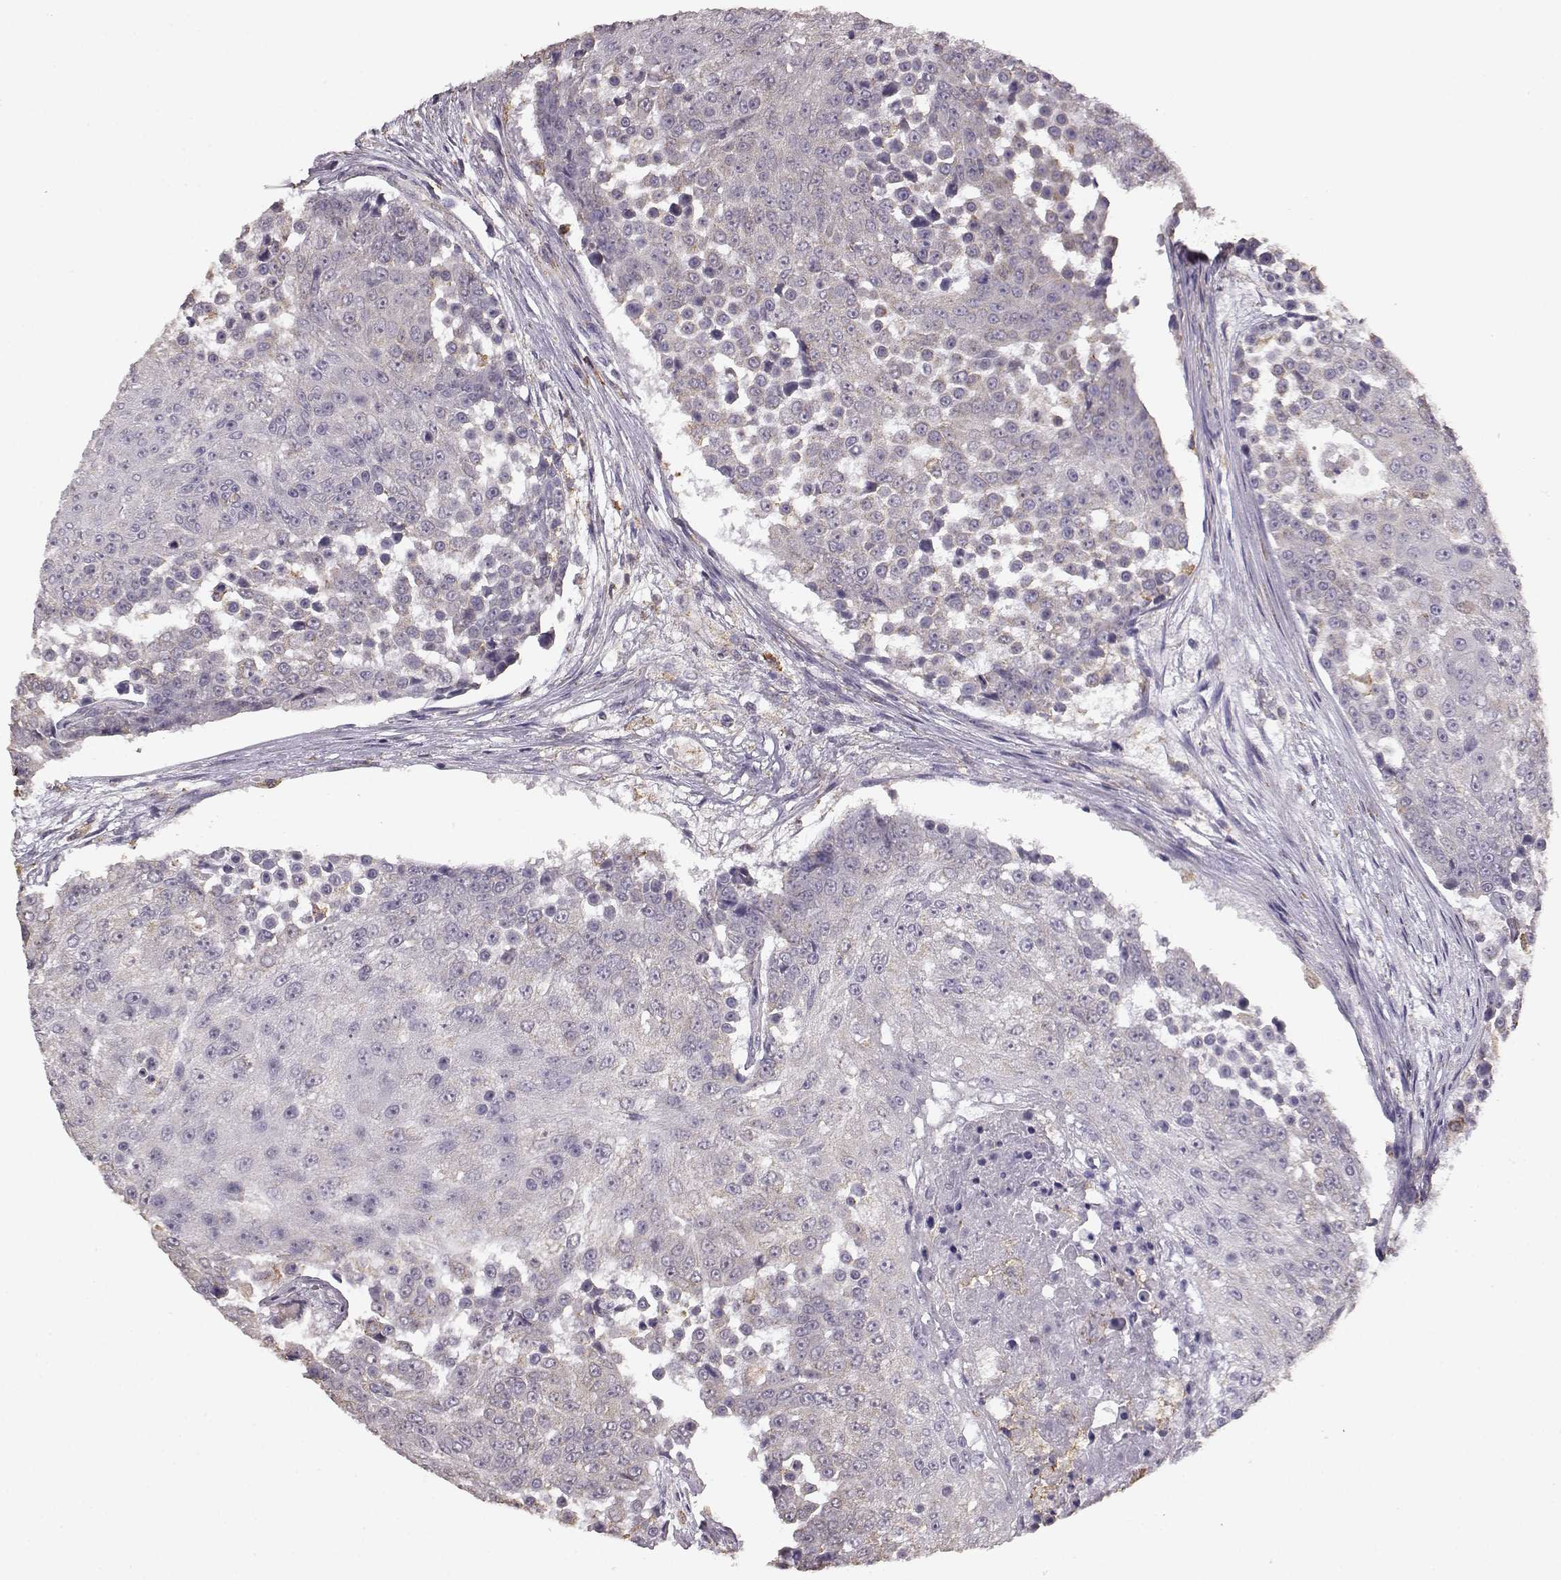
{"staining": {"intensity": "negative", "quantity": "none", "location": "none"}, "tissue": "urothelial cancer", "cell_type": "Tumor cells", "image_type": "cancer", "snomed": [{"axis": "morphology", "description": "Urothelial carcinoma, High grade"}, {"axis": "topography", "description": "Urinary bladder"}], "caption": "A high-resolution image shows immunohistochemistry (IHC) staining of urothelial cancer, which shows no significant staining in tumor cells. (DAB immunohistochemistry (IHC) visualized using brightfield microscopy, high magnification).", "gene": "GABRG3", "patient": {"sex": "female", "age": 63}}